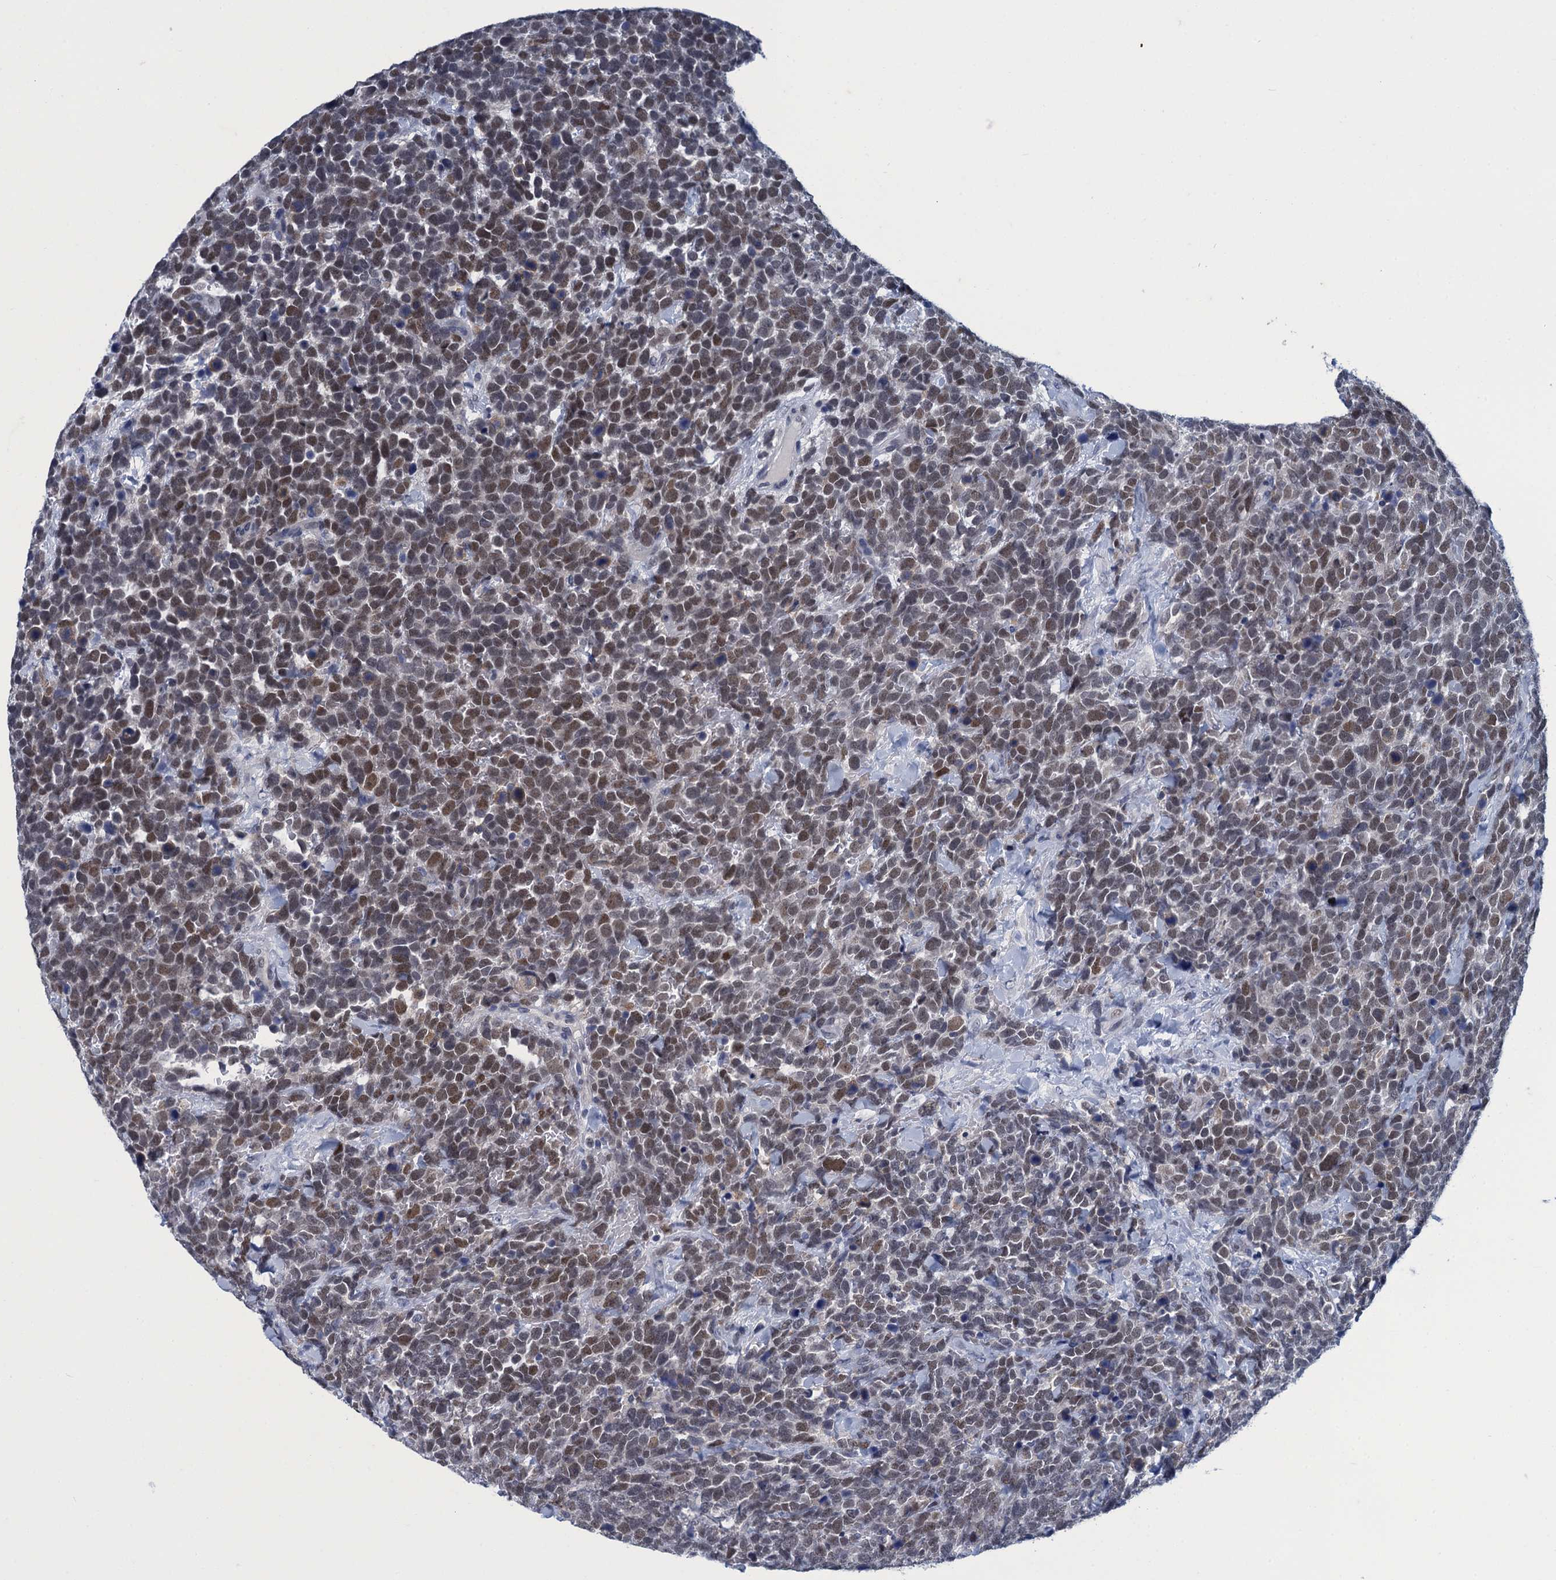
{"staining": {"intensity": "moderate", "quantity": "25%-75%", "location": "nuclear"}, "tissue": "urothelial cancer", "cell_type": "Tumor cells", "image_type": "cancer", "snomed": [{"axis": "morphology", "description": "Urothelial carcinoma, High grade"}, {"axis": "topography", "description": "Urinary bladder"}], "caption": "DAB immunohistochemical staining of urothelial carcinoma (high-grade) shows moderate nuclear protein positivity in about 25%-75% of tumor cells. (IHC, brightfield microscopy, high magnification).", "gene": "GINS3", "patient": {"sex": "female", "age": 82}}